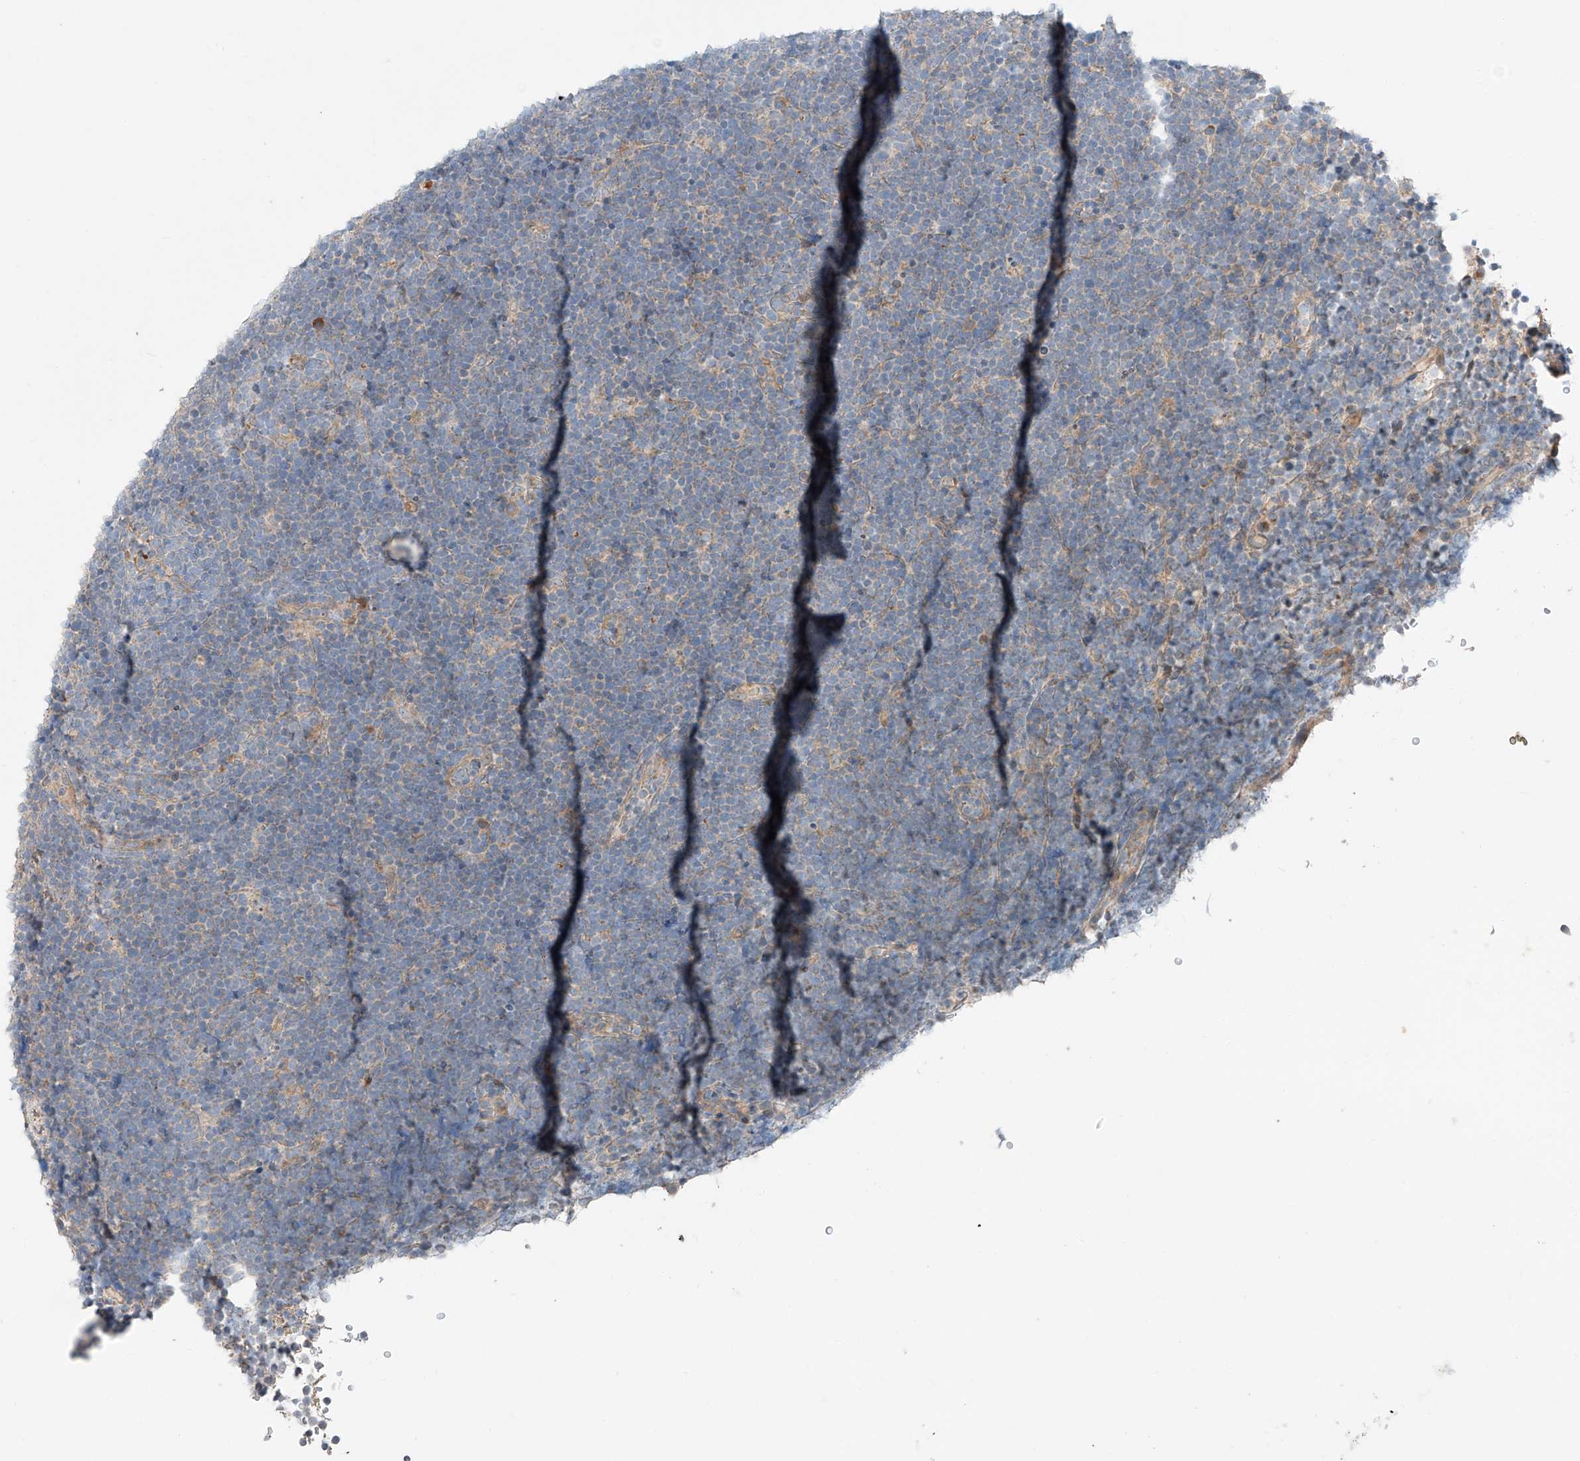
{"staining": {"intensity": "negative", "quantity": "none", "location": "none"}, "tissue": "lymphoma", "cell_type": "Tumor cells", "image_type": "cancer", "snomed": [{"axis": "morphology", "description": "Malignant lymphoma, non-Hodgkin's type, High grade"}, {"axis": "topography", "description": "Lymph node"}], "caption": "Malignant lymphoma, non-Hodgkin's type (high-grade) stained for a protein using immunohistochemistry shows no staining tumor cells.", "gene": "XPNPEP1", "patient": {"sex": "male", "age": 13}}